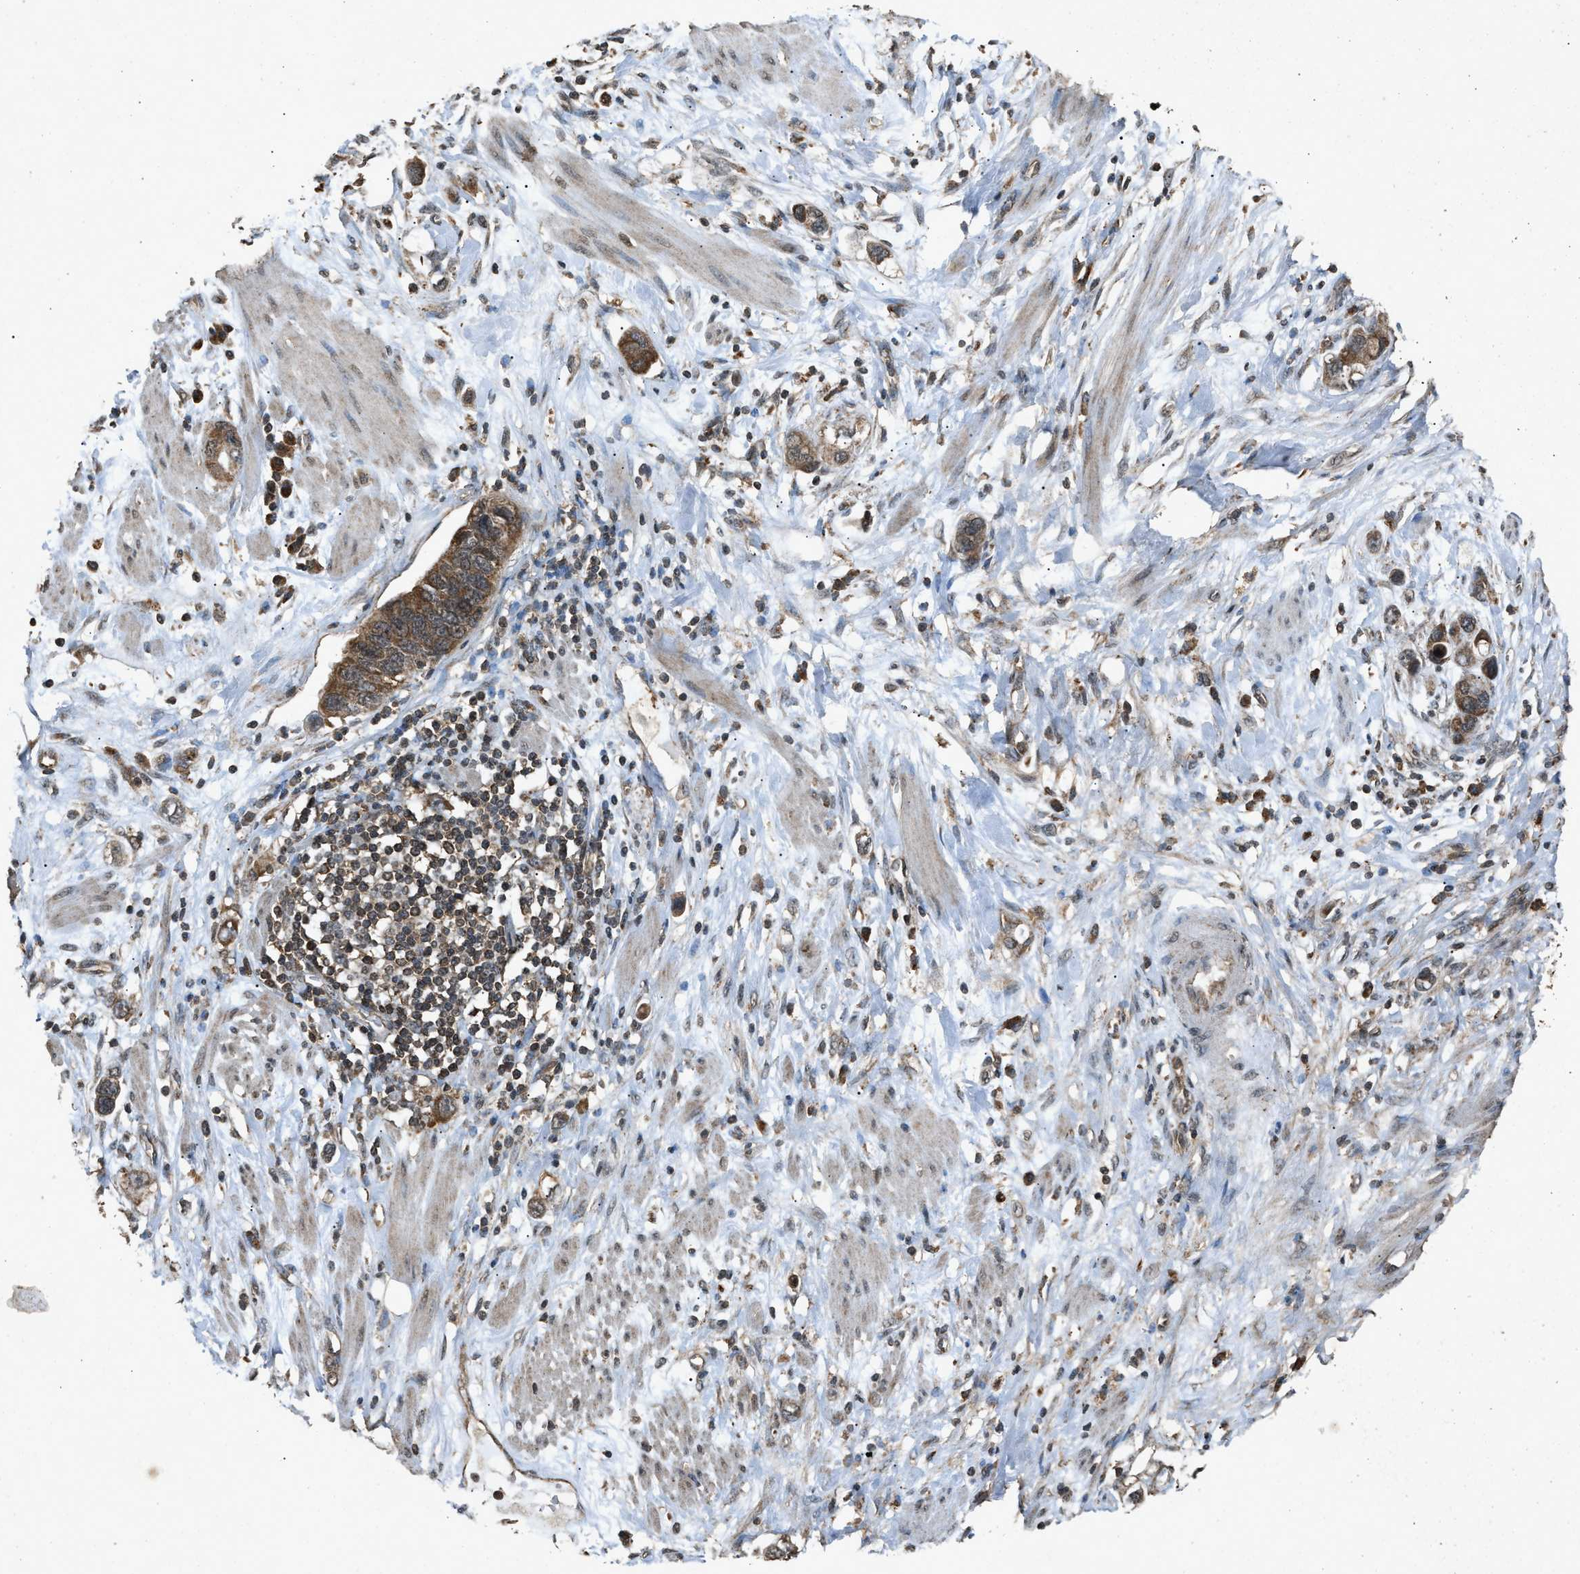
{"staining": {"intensity": "moderate", "quantity": ">75%", "location": "cytoplasmic/membranous"}, "tissue": "stomach cancer", "cell_type": "Tumor cells", "image_type": "cancer", "snomed": [{"axis": "morphology", "description": "Adenocarcinoma, NOS"}, {"axis": "topography", "description": "Stomach, lower"}], "caption": "This histopathology image exhibits IHC staining of stomach cancer, with medium moderate cytoplasmic/membranous expression in approximately >75% of tumor cells.", "gene": "OAS1", "patient": {"sex": "female", "age": 93}}